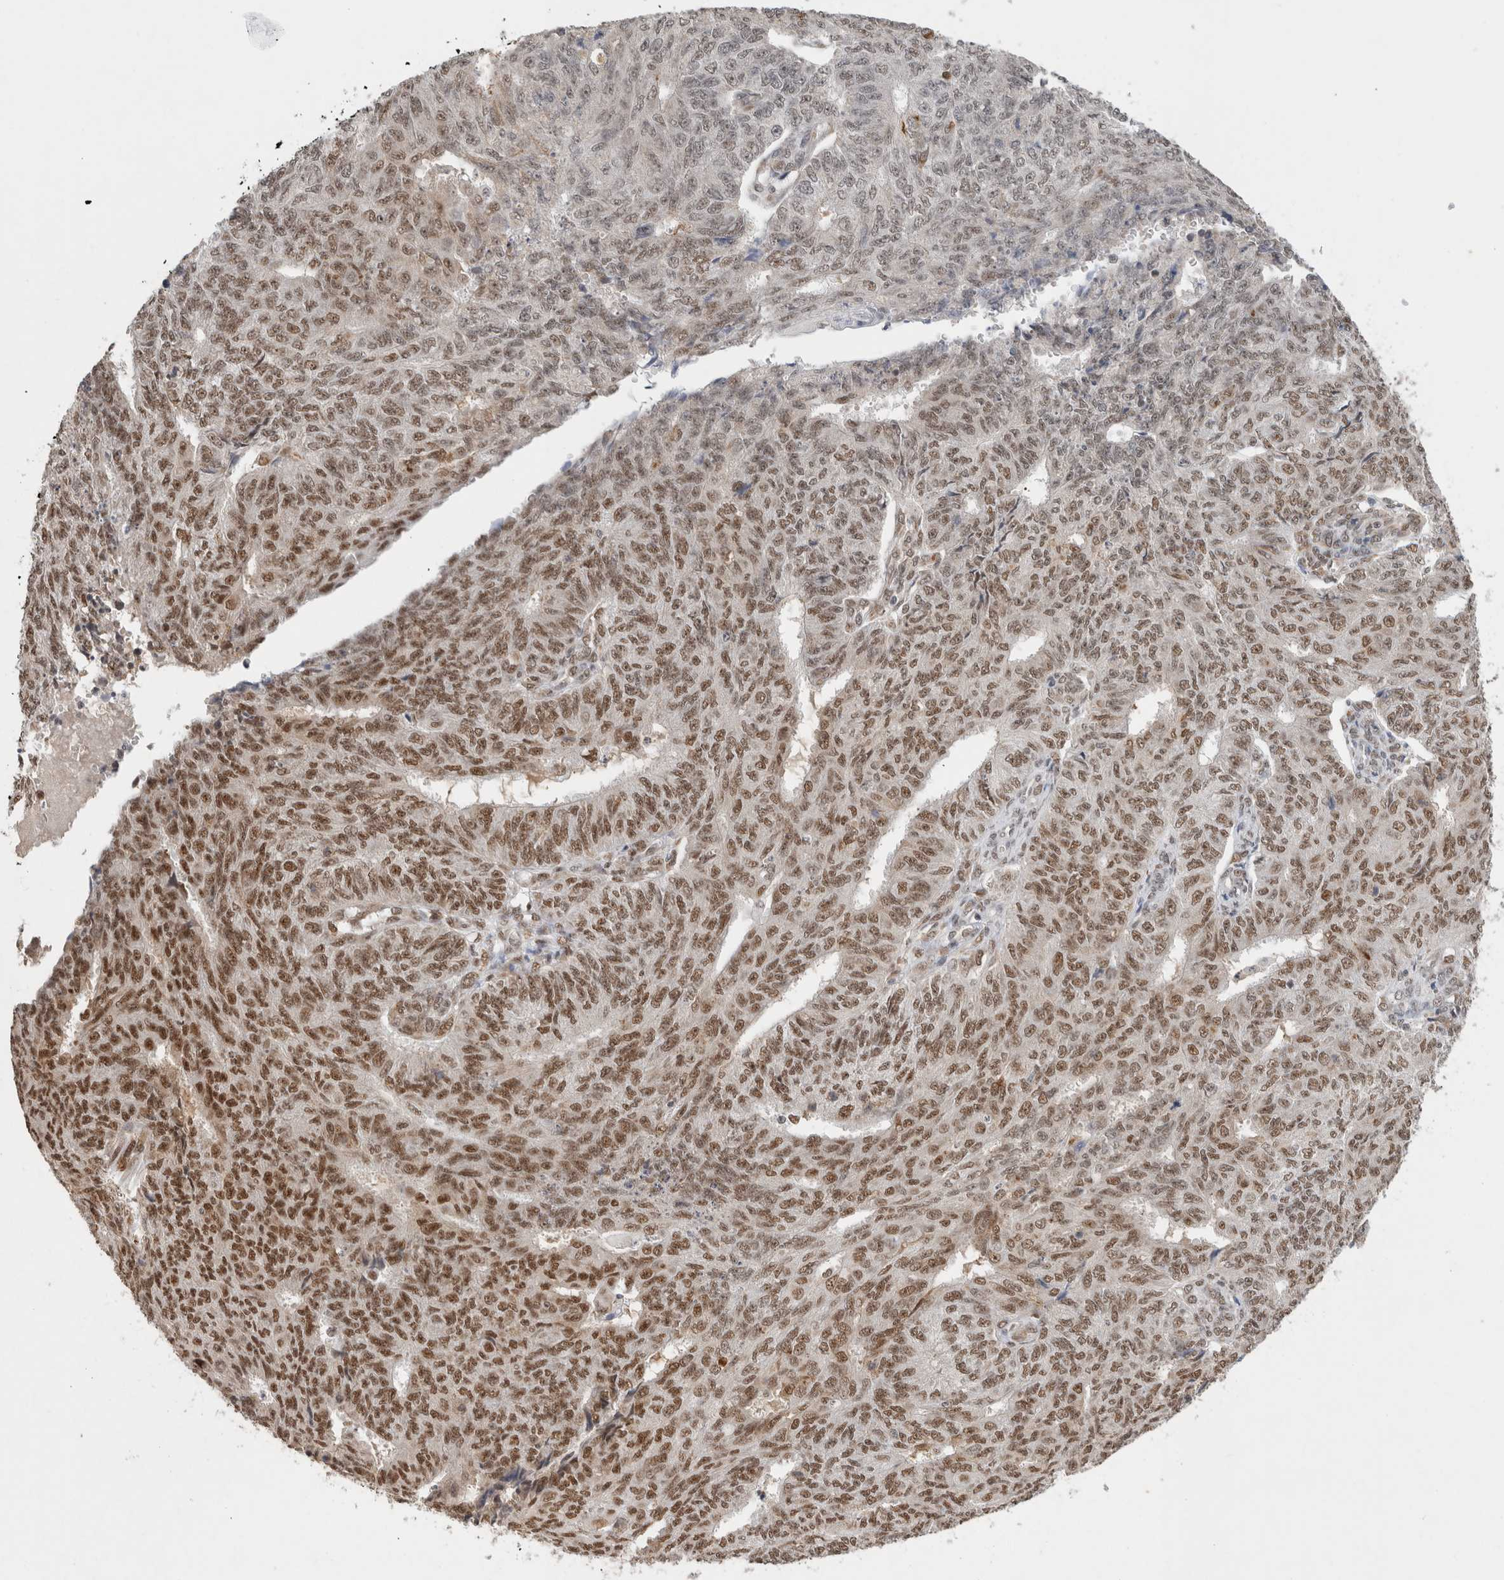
{"staining": {"intensity": "moderate", "quantity": ">75%", "location": "nuclear"}, "tissue": "endometrial cancer", "cell_type": "Tumor cells", "image_type": "cancer", "snomed": [{"axis": "morphology", "description": "Adenocarcinoma, NOS"}, {"axis": "topography", "description": "Endometrium"}], "caption": "Human endometrial adenocarcinoma stained for a protein (brown) reveals moderate nuclear positive positivity in approximately >75% of tumor cells.", "gene": "DDX42", "patient": {"sex": "female", "age": 32}}